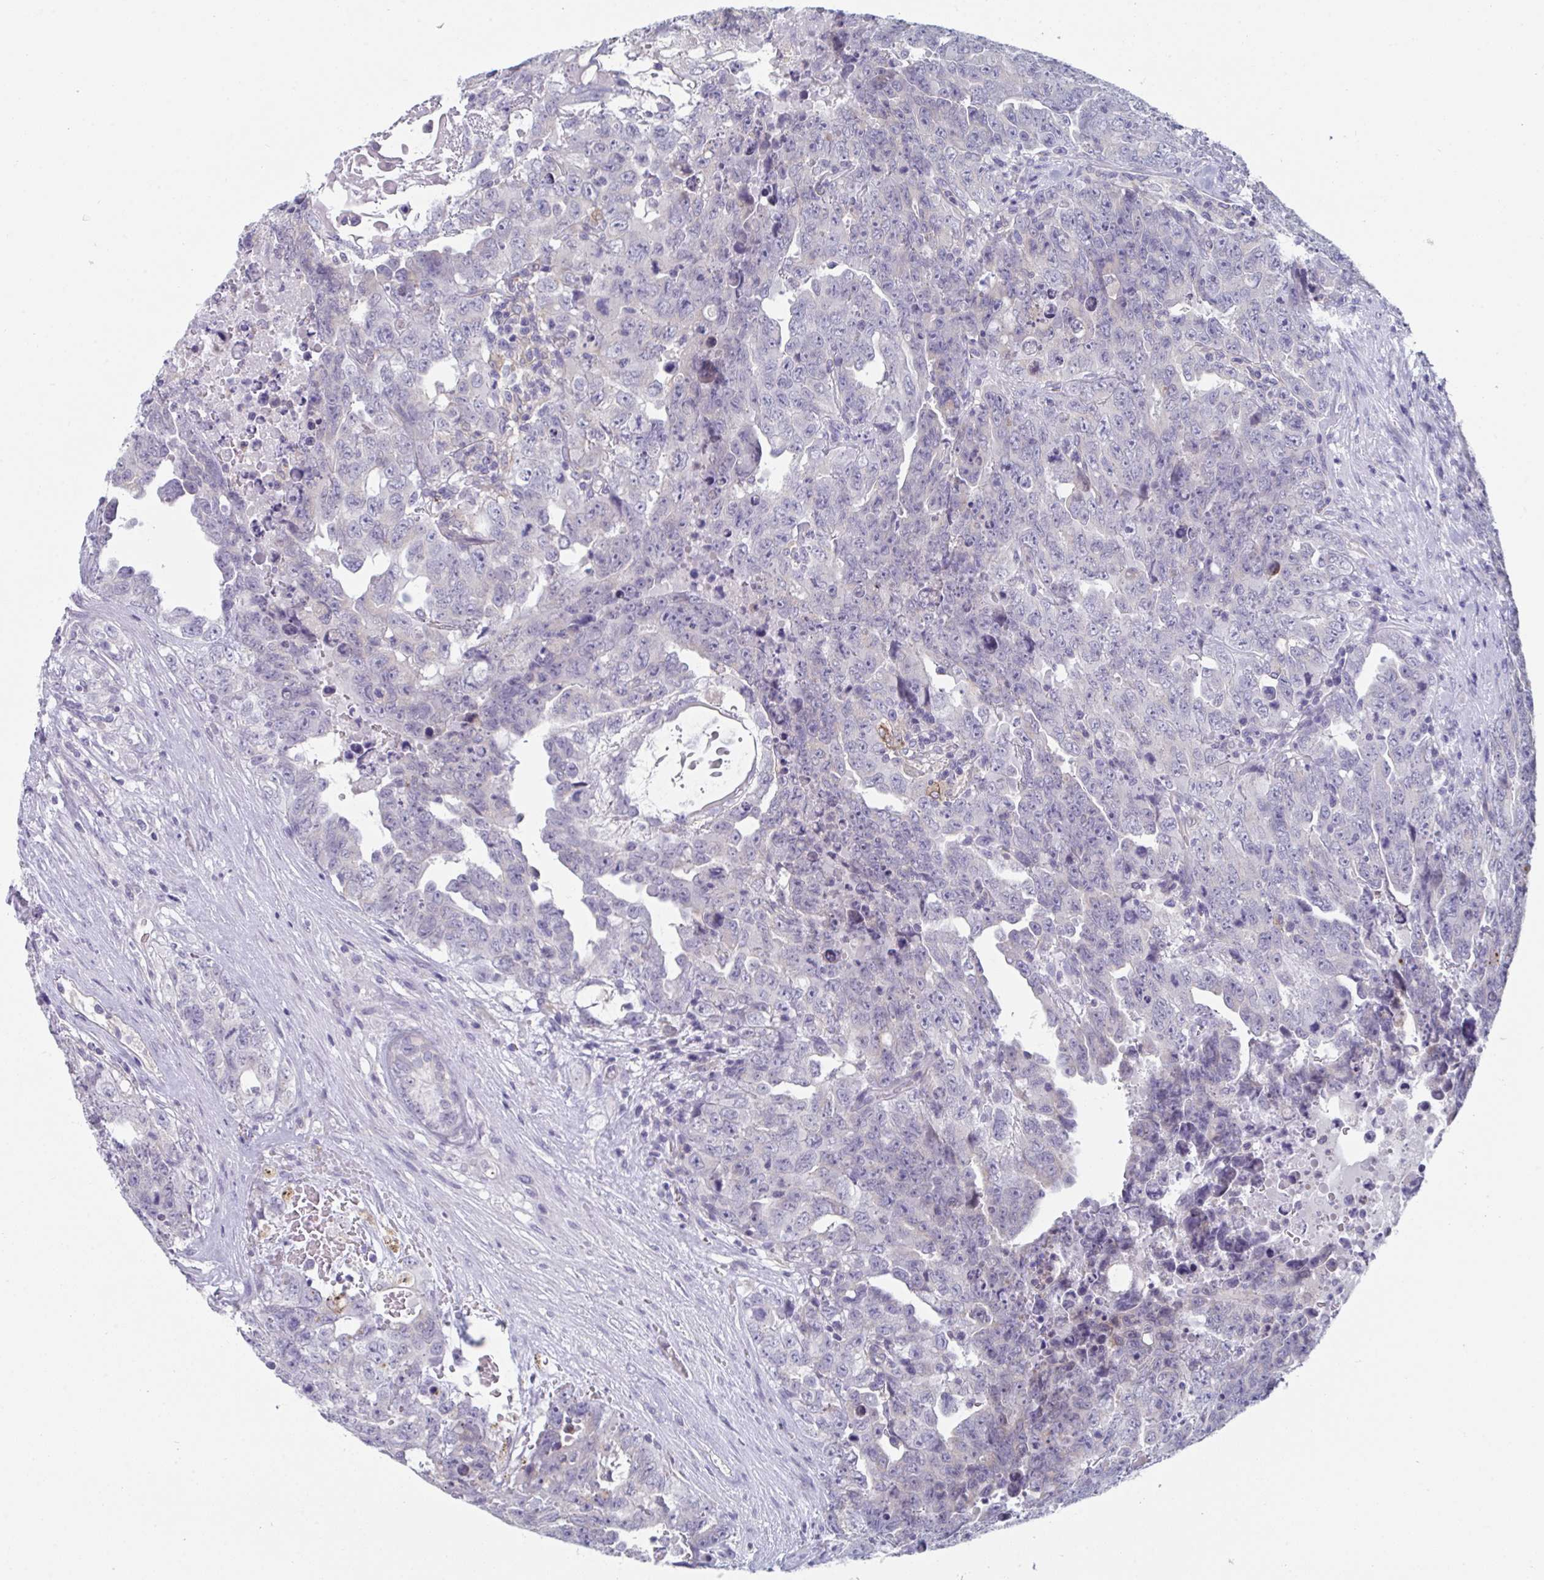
{"staining": {"intensity": "negative", "quantity": "none", "location": "none"}, "tissue": "testis cancer", "cell_type": "Tumor cells", "image_type": "cancer", "snomed": [{"axis": "morphology", "description": "Carcinoma, Embryonal, NOS"}, {"axis": "topography", "description": "Testis"}], "caption": "The immunohistochemistry (IHC) histopathology image has no significant expression in tumor cells of testis cancer tissue.", "gene": "PTPRD", "patient": {"sex": "male", "age": 24}}